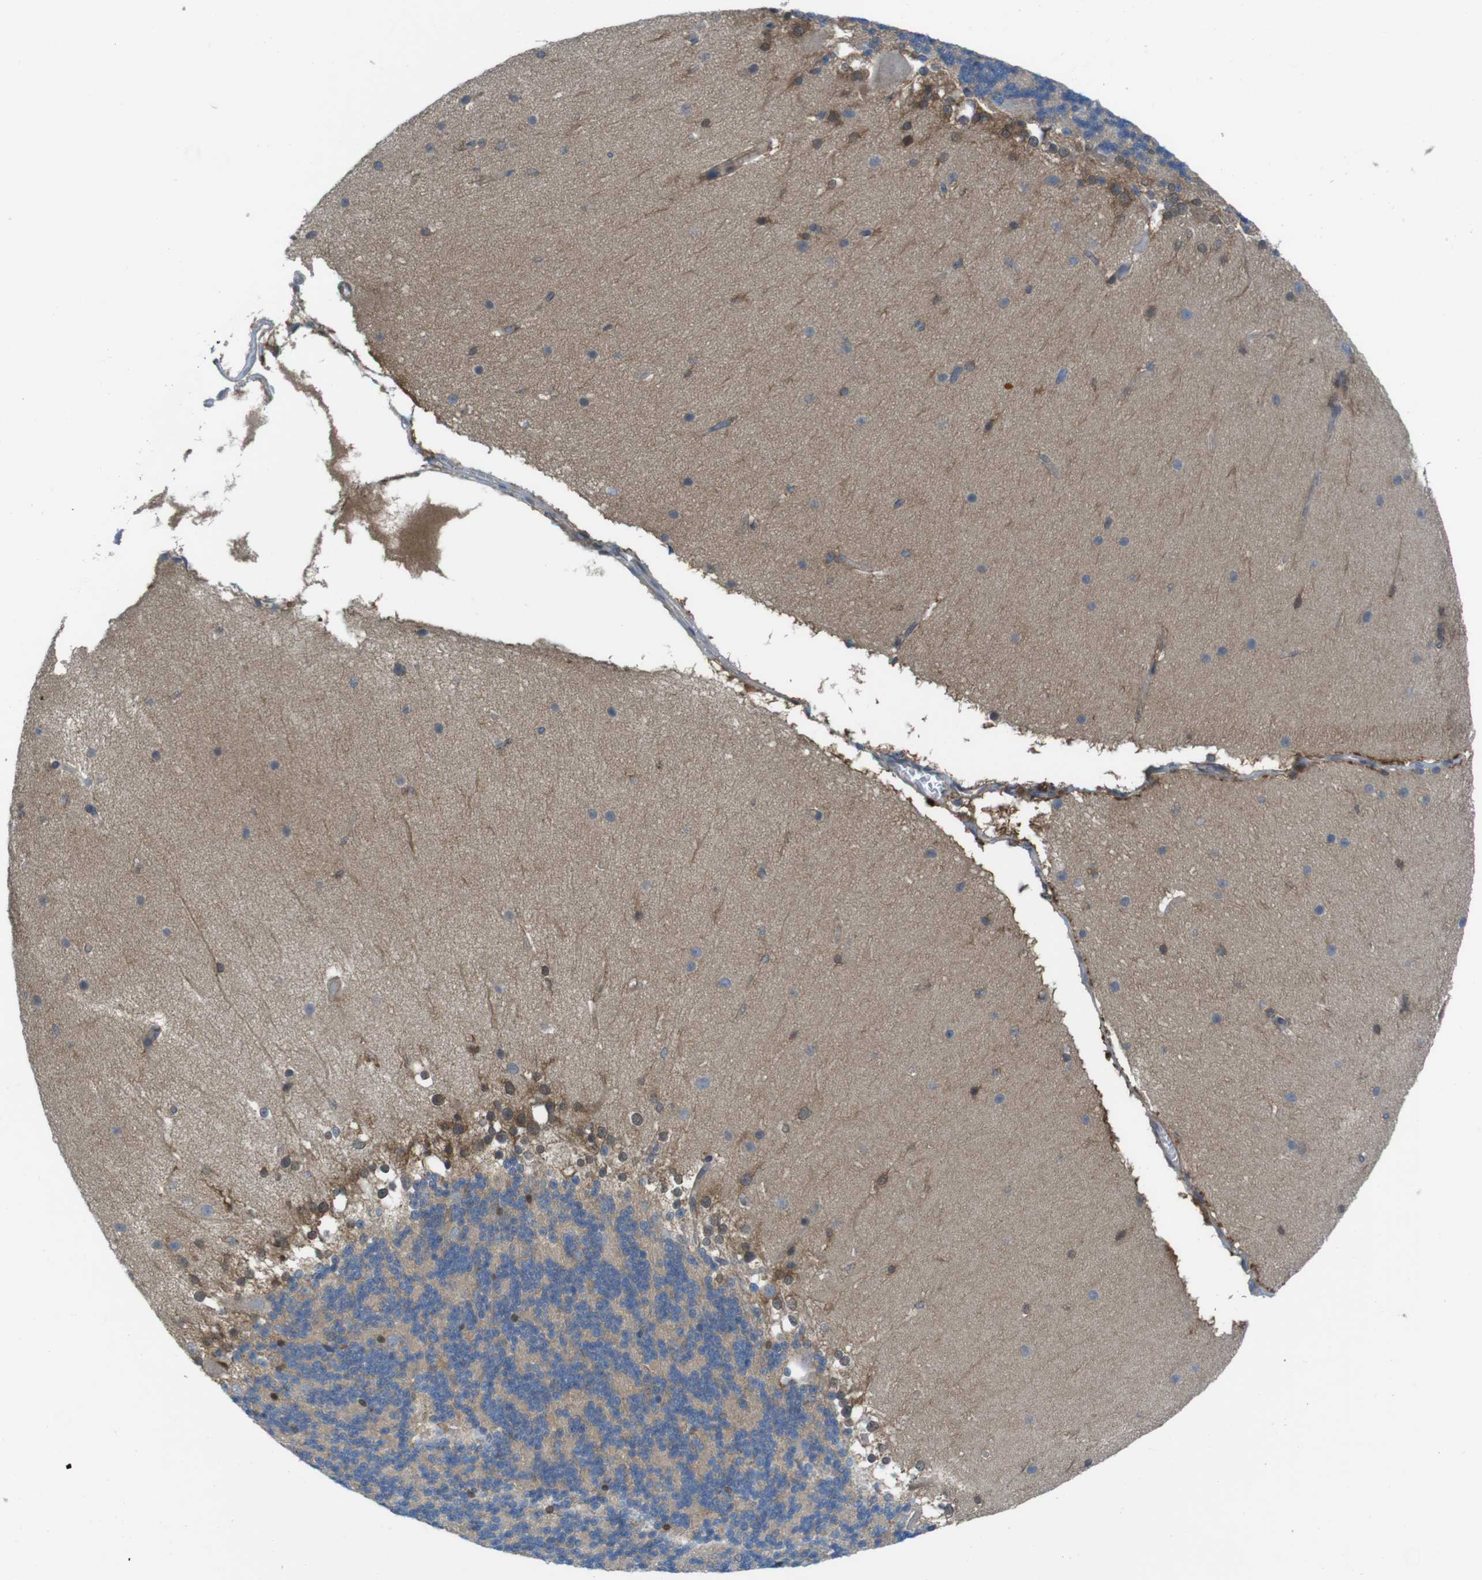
{"staining": {"intensity": "weak", "quantity": ">75%", "location": "cytoplasmic/membranous"}, "tissue": "cerebellum", "cell_type": "Cells in granular layer", "image_type": "normal", "snomed": [{"axis": "morphology", "description": "Normal tissue, NOS"}, {"axis": "topography", "description": "Cerebellum"}], "caption": "Protein positivity by immunohistochemistry (IHC) exhibits weak cytoplasmic/membranous positivity in approximately >75% of cells in granular layer in unremarkable cerebellum. Using DAB (3,3'-diaminobenzidine) (brown) and hematoxylin (blue) stains, captured at high magnification using brightfield microscopy.", "gene": "MTHFD1L", "patient": {"sex": "female", "age": 19}}